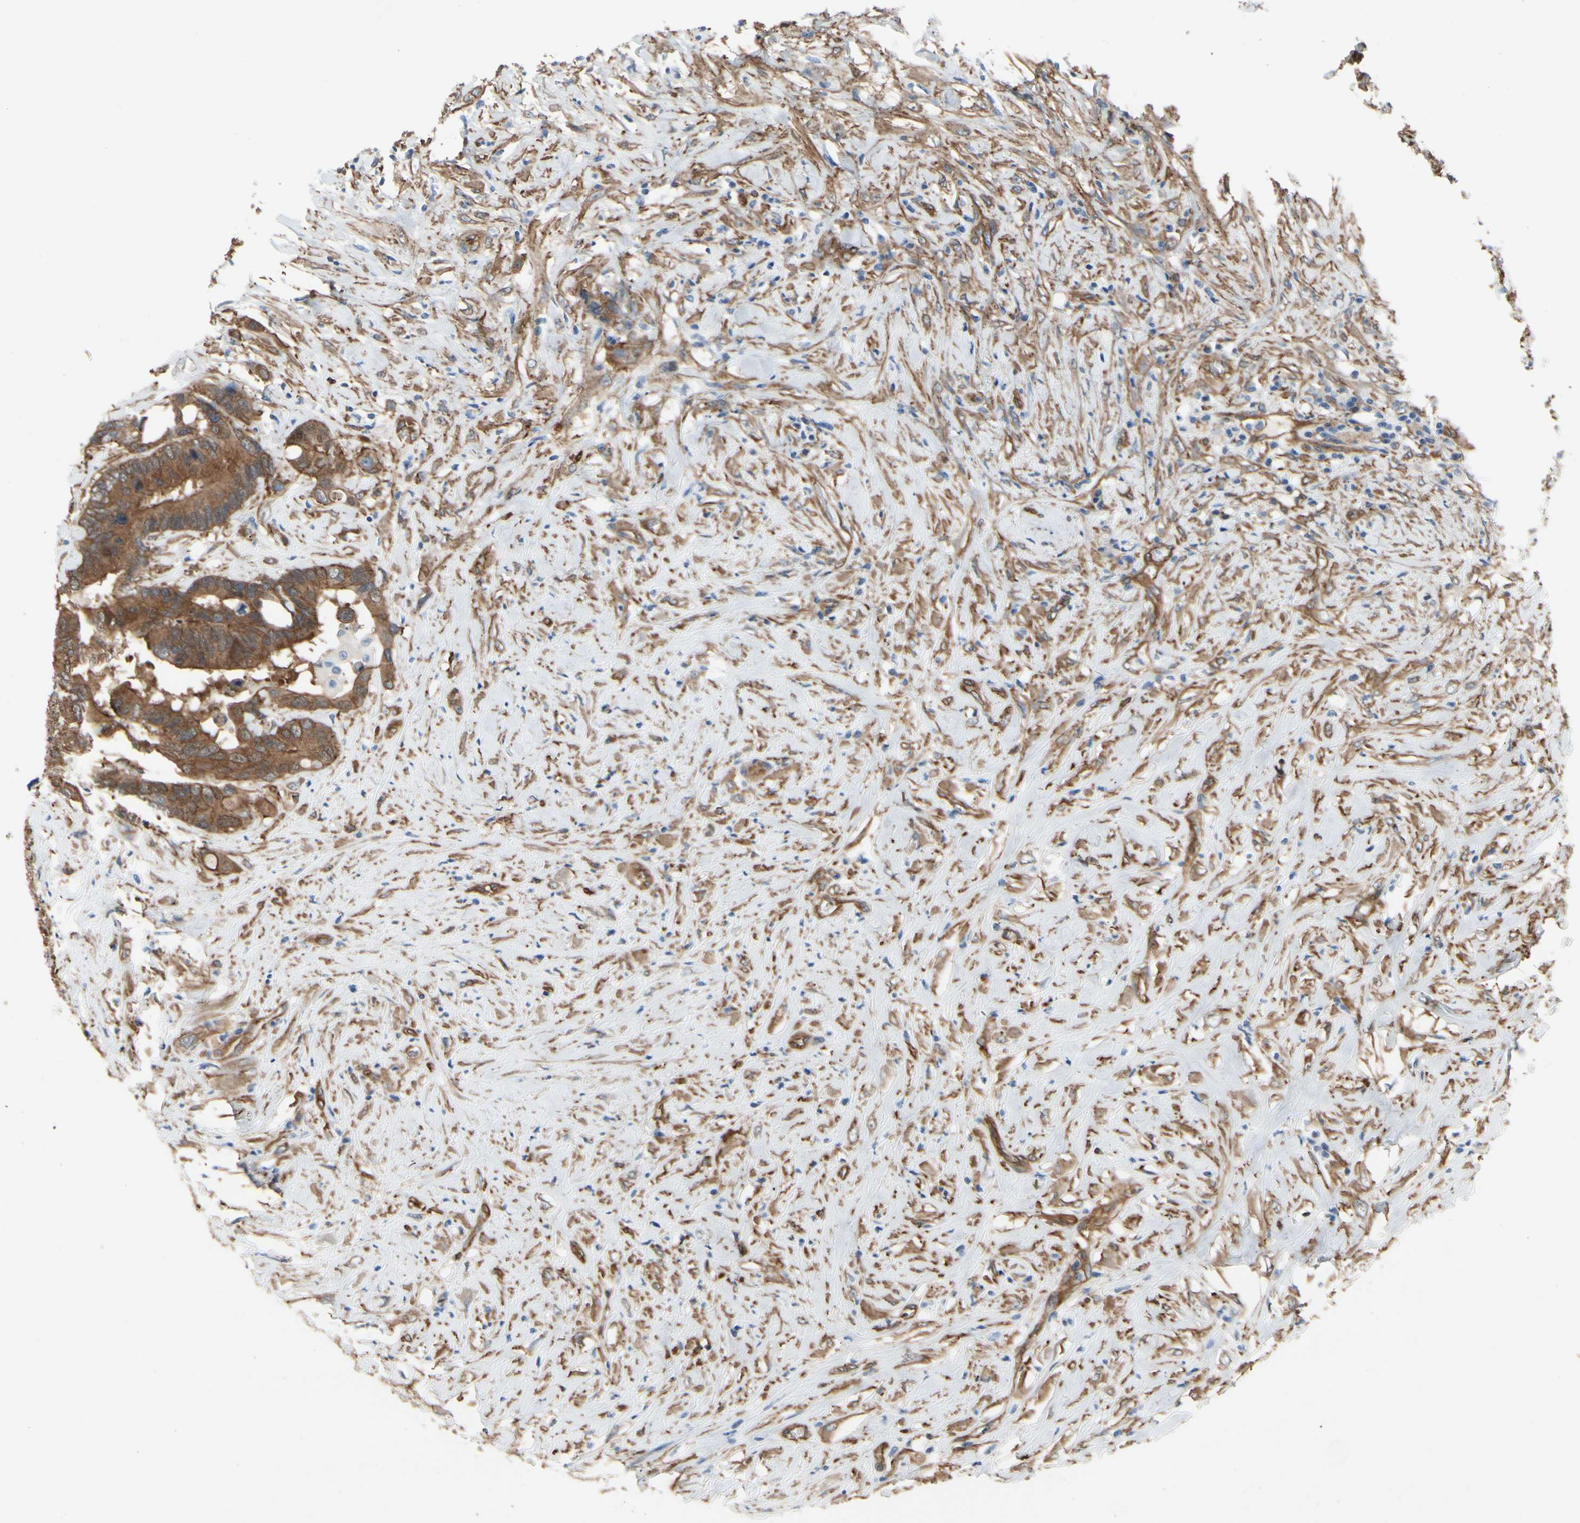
{"staining": {"intensity": "moderate", "quantity": ">75%", "location": "cytoplasmic/membranous"}, "tissue": "colorectal cancer", "cell_type": "Tumor cells", "image_type": "cancer", "snomed": [{"axis": "morphology", "description": "Adenocarcinoma, NOS"}, {"axis": "topography", "description": "Rectum"}], "caption": "Human colorectal cancer (adenocarcinoma) stained with a protein marker reveals moderate staining in tumor cells.", "gene": "CTTNBP2", "patient": {"sex": "male", "age": 55}}